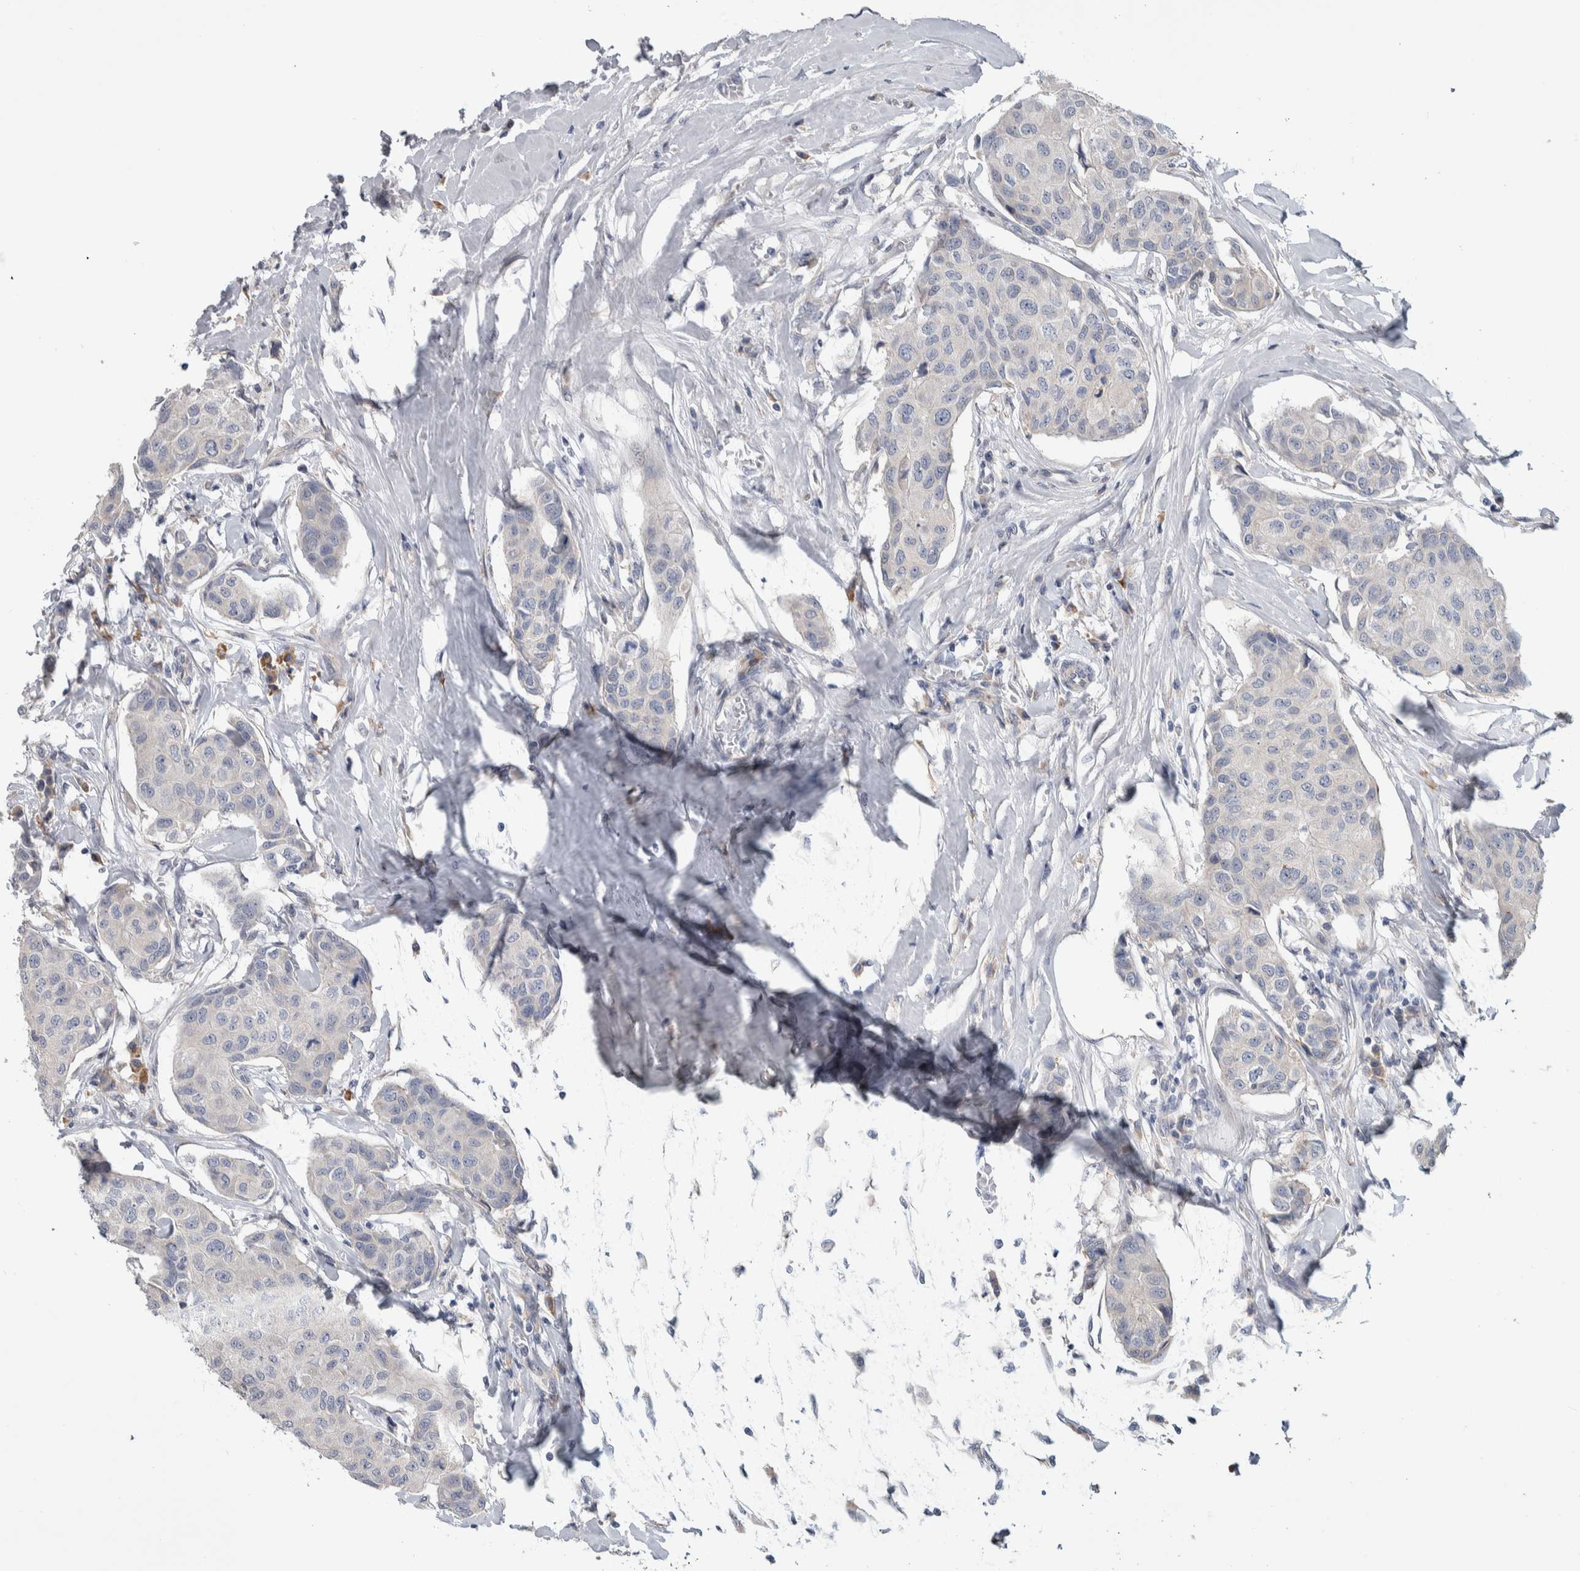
{"staining": {"intensity": "negative", "quantity": "none", "location": "none"}, "tissue": "breast cancer", "cell_type": "Tumor cells", "image_type": "cancer", "snomed": [{"axis": "morphology", "description": "Duct carcinoma"}, {"axis": "topography", "description": "Breast"}], "caption": "Human invasive ductal carcinoma (breast) stained for a protein using IHC reveals no staining in tumor cells.", "gene": "IBTK", "patient": {"sex": "female", "age": 80}}